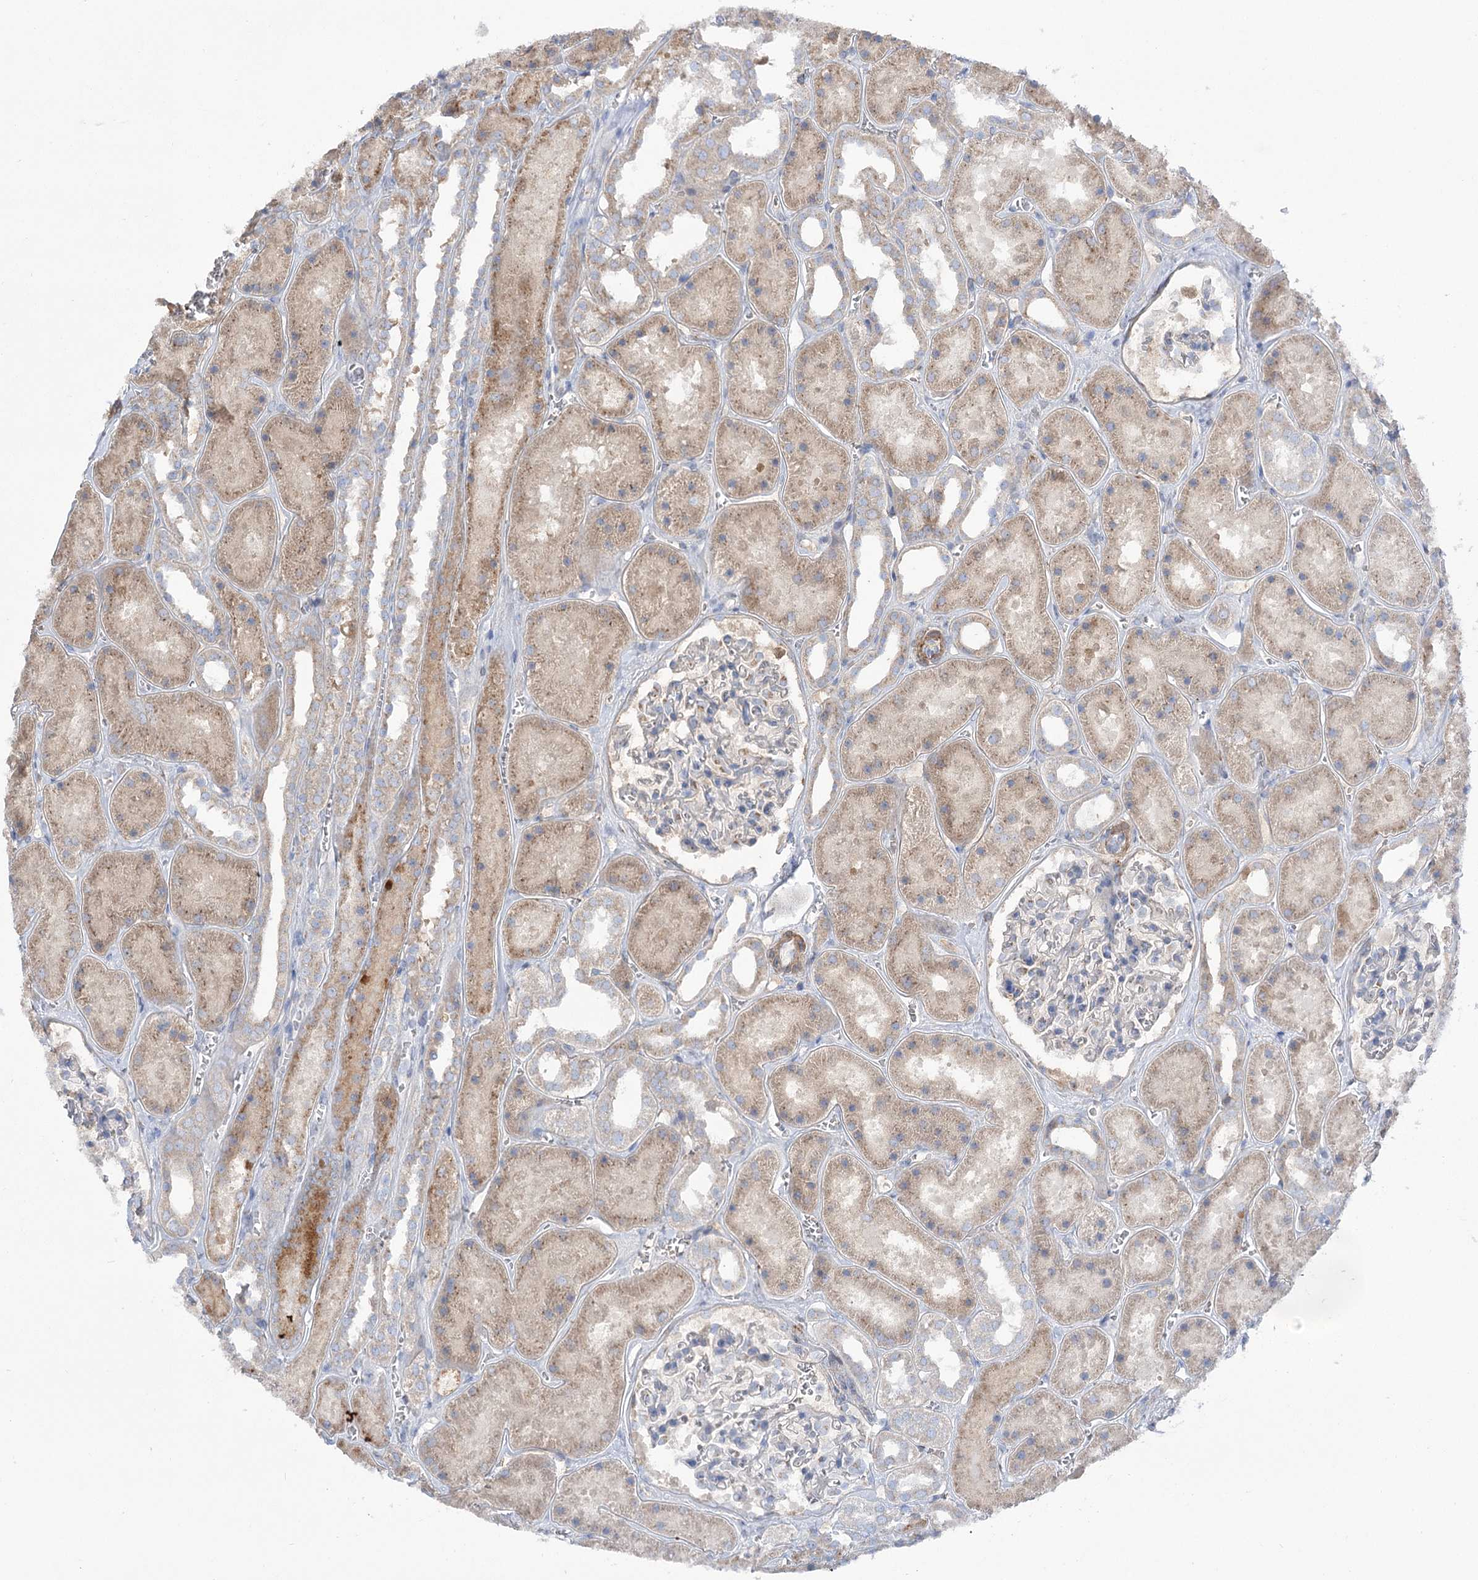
{"staining": {"intensity": "negative", "quantity": "none", "location": "none"}, "tissue": "kidney", "cell_type": "Cells in glomeruli", "image_type": "normal", "snomed": [{"axis": "morphology", "description": "Normal tissue, NOS"}, {"axis": "topography", "description": "Kidney"}], "caption": "This is a photomicrograph of IHC staining of unremarkable kidney, which shows no staining in cells in glomeruli. The staining was performed using DAB (3,3'-diaminobenzidine) to visualize the protein expression in brown, while the nuclei were stained in blue with hematoxylin (Magnification: 20x).", "gene": "GBF1", "patient": {"sex": "female", "age": 41}}